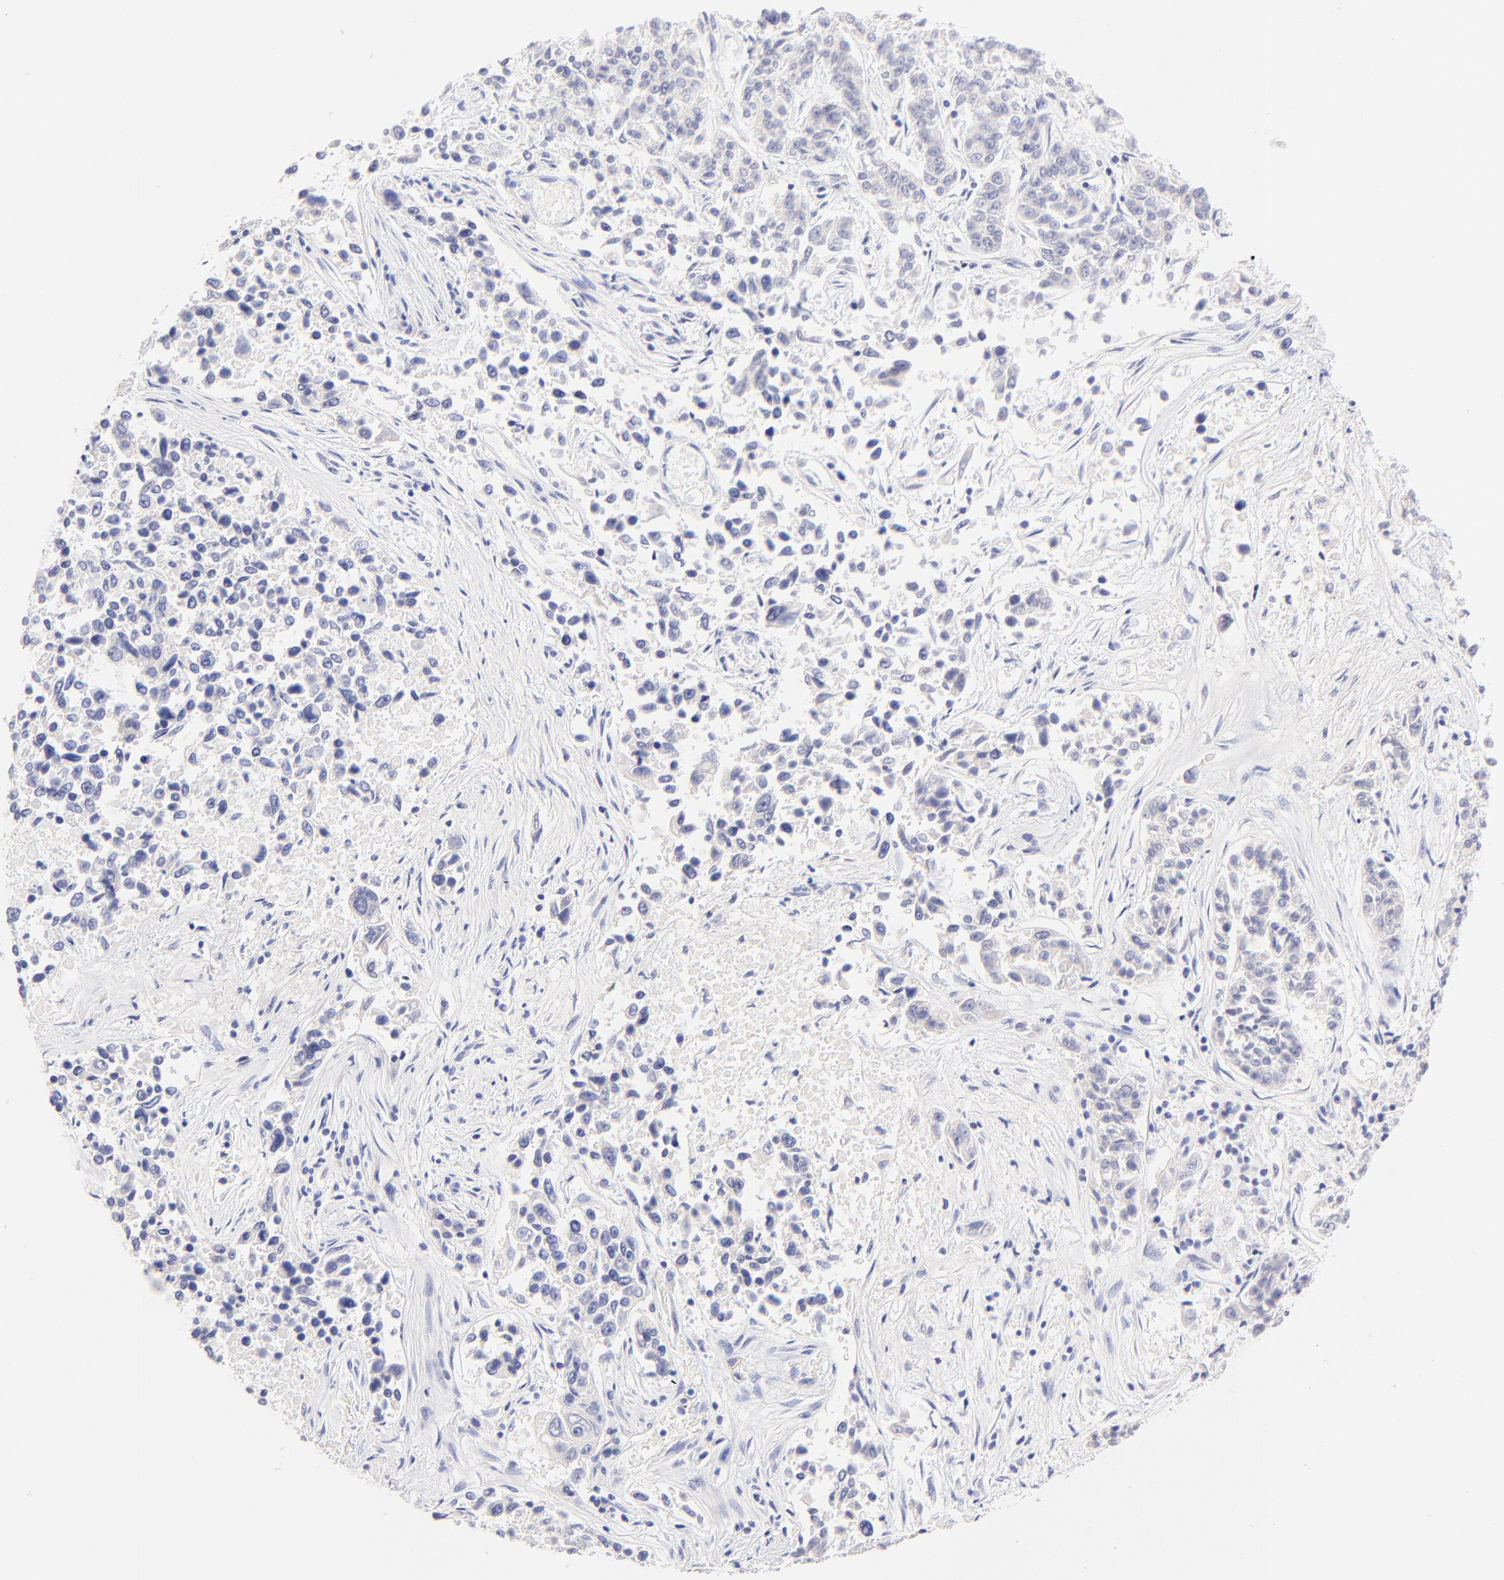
{"staining": {"intensity": "negative", "quantity": "none", "location": "none"}, "tissue": "lung cancer", "cell_type": "Tumor cells", "image_type": "cancer", "snomed": [{"axis": "morphology", "description": "Adenocarcinoma, NOS"}, {"axis": "topography", "description": "Lung"}], "caption": "Immunohistochemical staining of lung adenocarcinoma shows no significant expression in tumor cells. The staining was performed using DAB (3,3'-diaminobenzidine) to visualize the protein expression in brown, while the nuclei were stained in blue with hematoxylin (Magnification: 20x).", "gene": "RAB3A", "patient": {"sex": "male", "age": 84}}